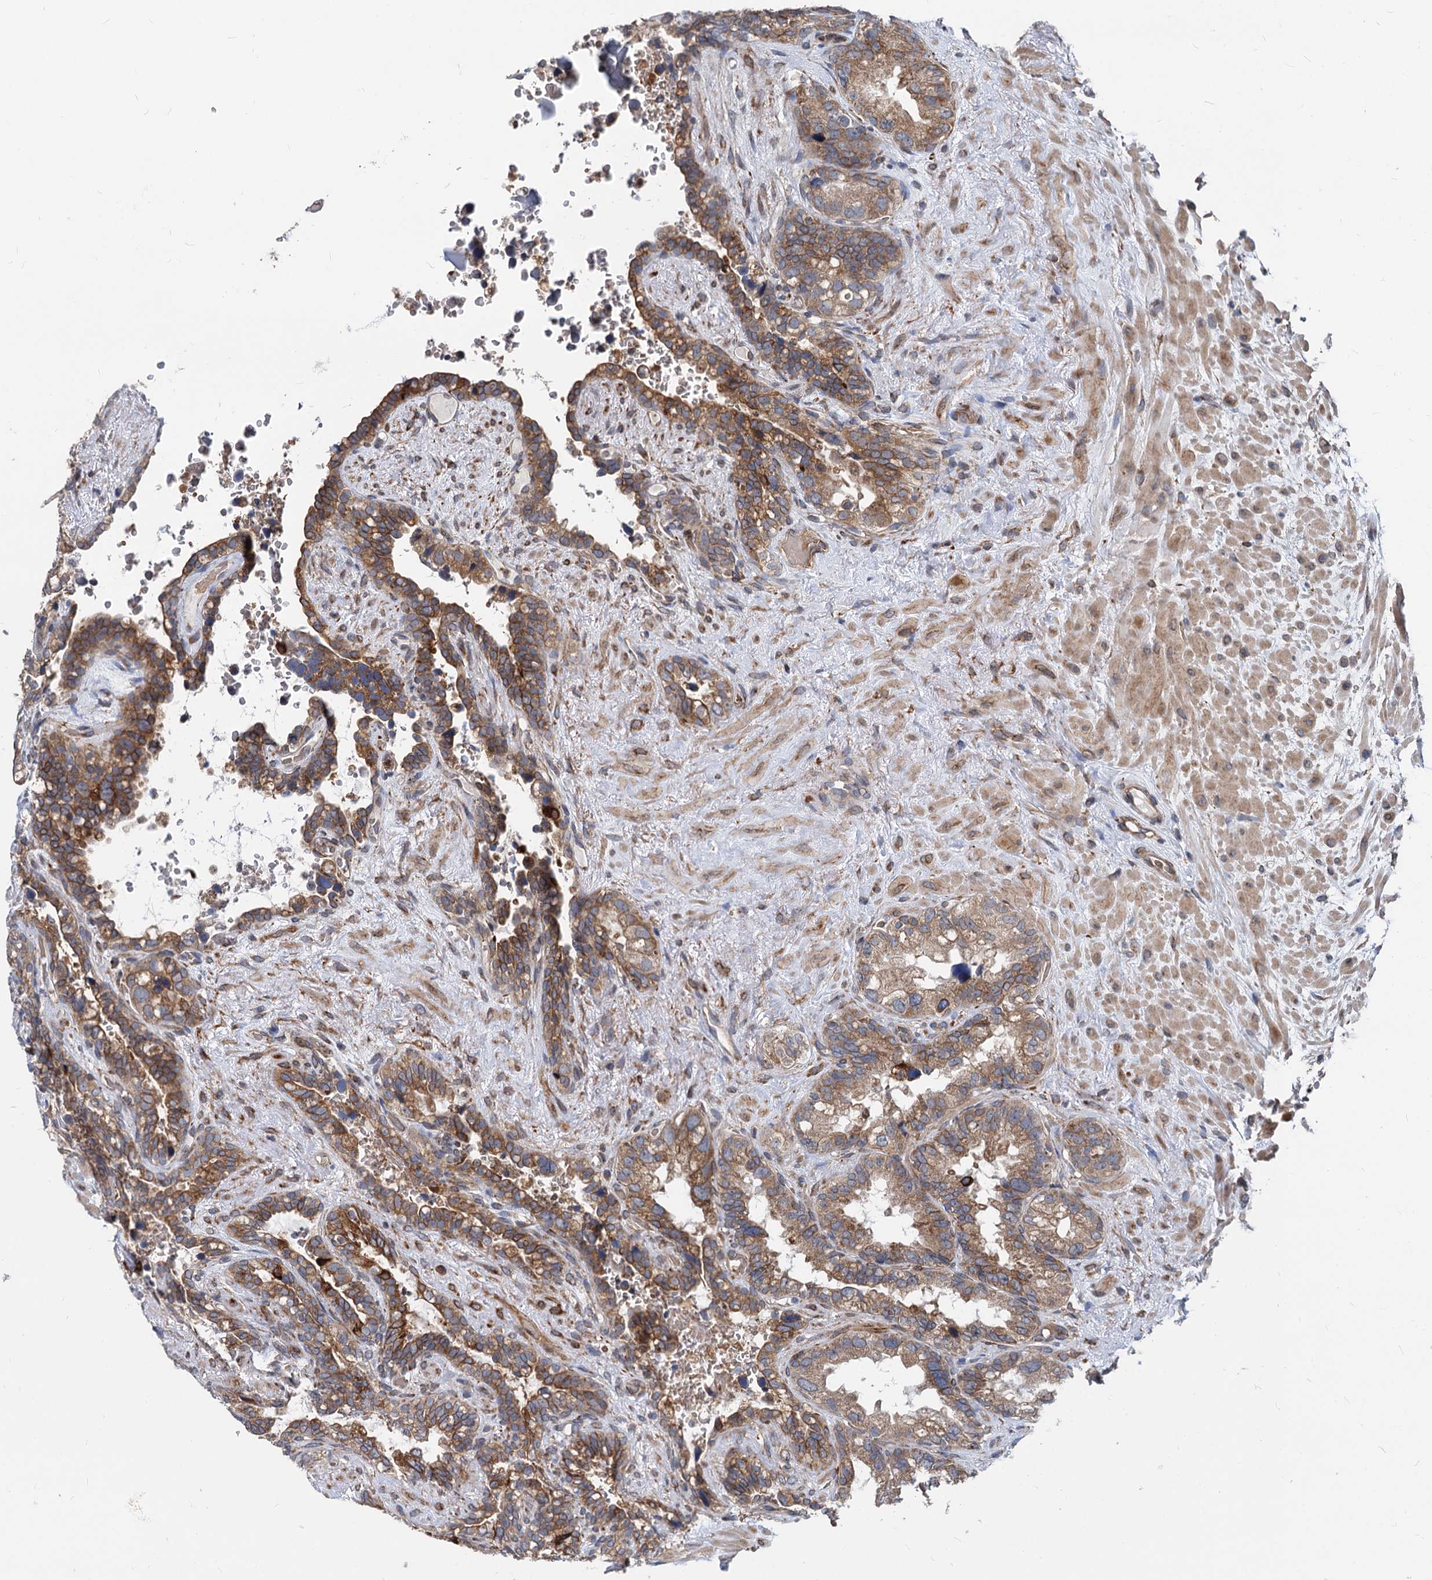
{"staining": {"intensity": "moderate", "quantity": ">75%", "location": "cytoplasmic/membranous"}, "tissue": "seminal vesicle", "cell_type": "Glandular cells", "image_type": "normal", "snomed": [{"axis": "morphology", "description": "Normal tissue, NOS"}, {"axis": "topography", "description": "Seminal veicle"}], "caption": "High-magnification brightfield microscopy of normal seminal vesicle stained with DAB (brown) and counterstained with hematoxylin (blue). glandular cells exhibit moderate cytoplasmic/membranous expression is appreciated in about>75% of cells.", "gene": "STIM1", "patient": {"sex": "male", "age": 80}}